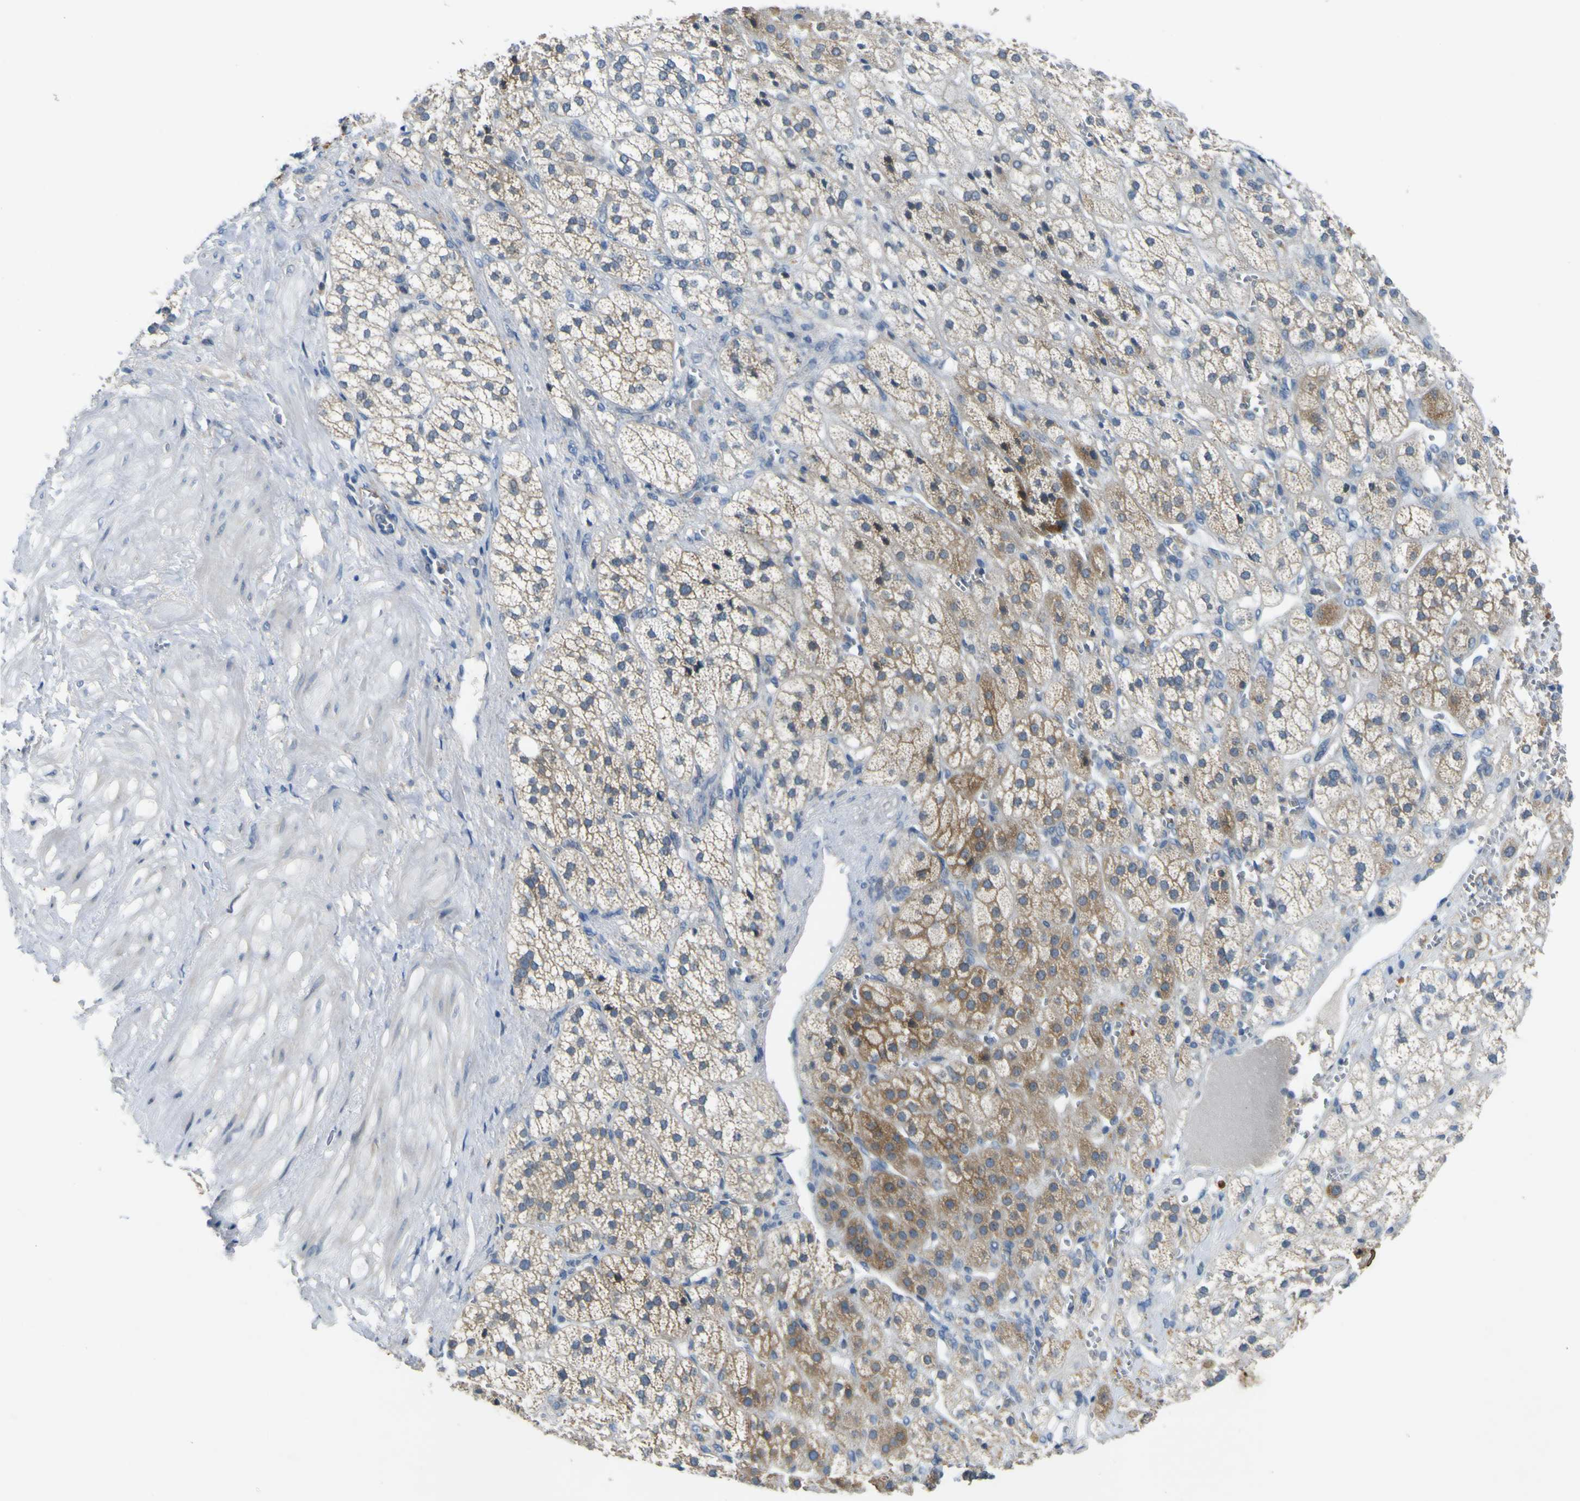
{"staining": {"intensity": "strong", "quantity": "<25%", "location": "cytoplasmic/membranous"}, "tissue": "adrenal gland", "cell_type": "Glandular cells", "image_type": "normal", "snomed": [{"axis": "morphology", "description": "Normal tissue, NOS"}, {"axis": "topography", "description": "Adrenal gland"}], "caption": "IHC micrograph of normal adrenal gland: human adrenal gland stained using immunohistochemistry (IHC) reveals medium levels of strong protein expression localized specifically in the cytoplasmic/membranous of glandular cells, appearing as a cytoplasmic/membranous brown color.", "gene": "LDLR", "patient": {"sex": "male", "age": 56}}